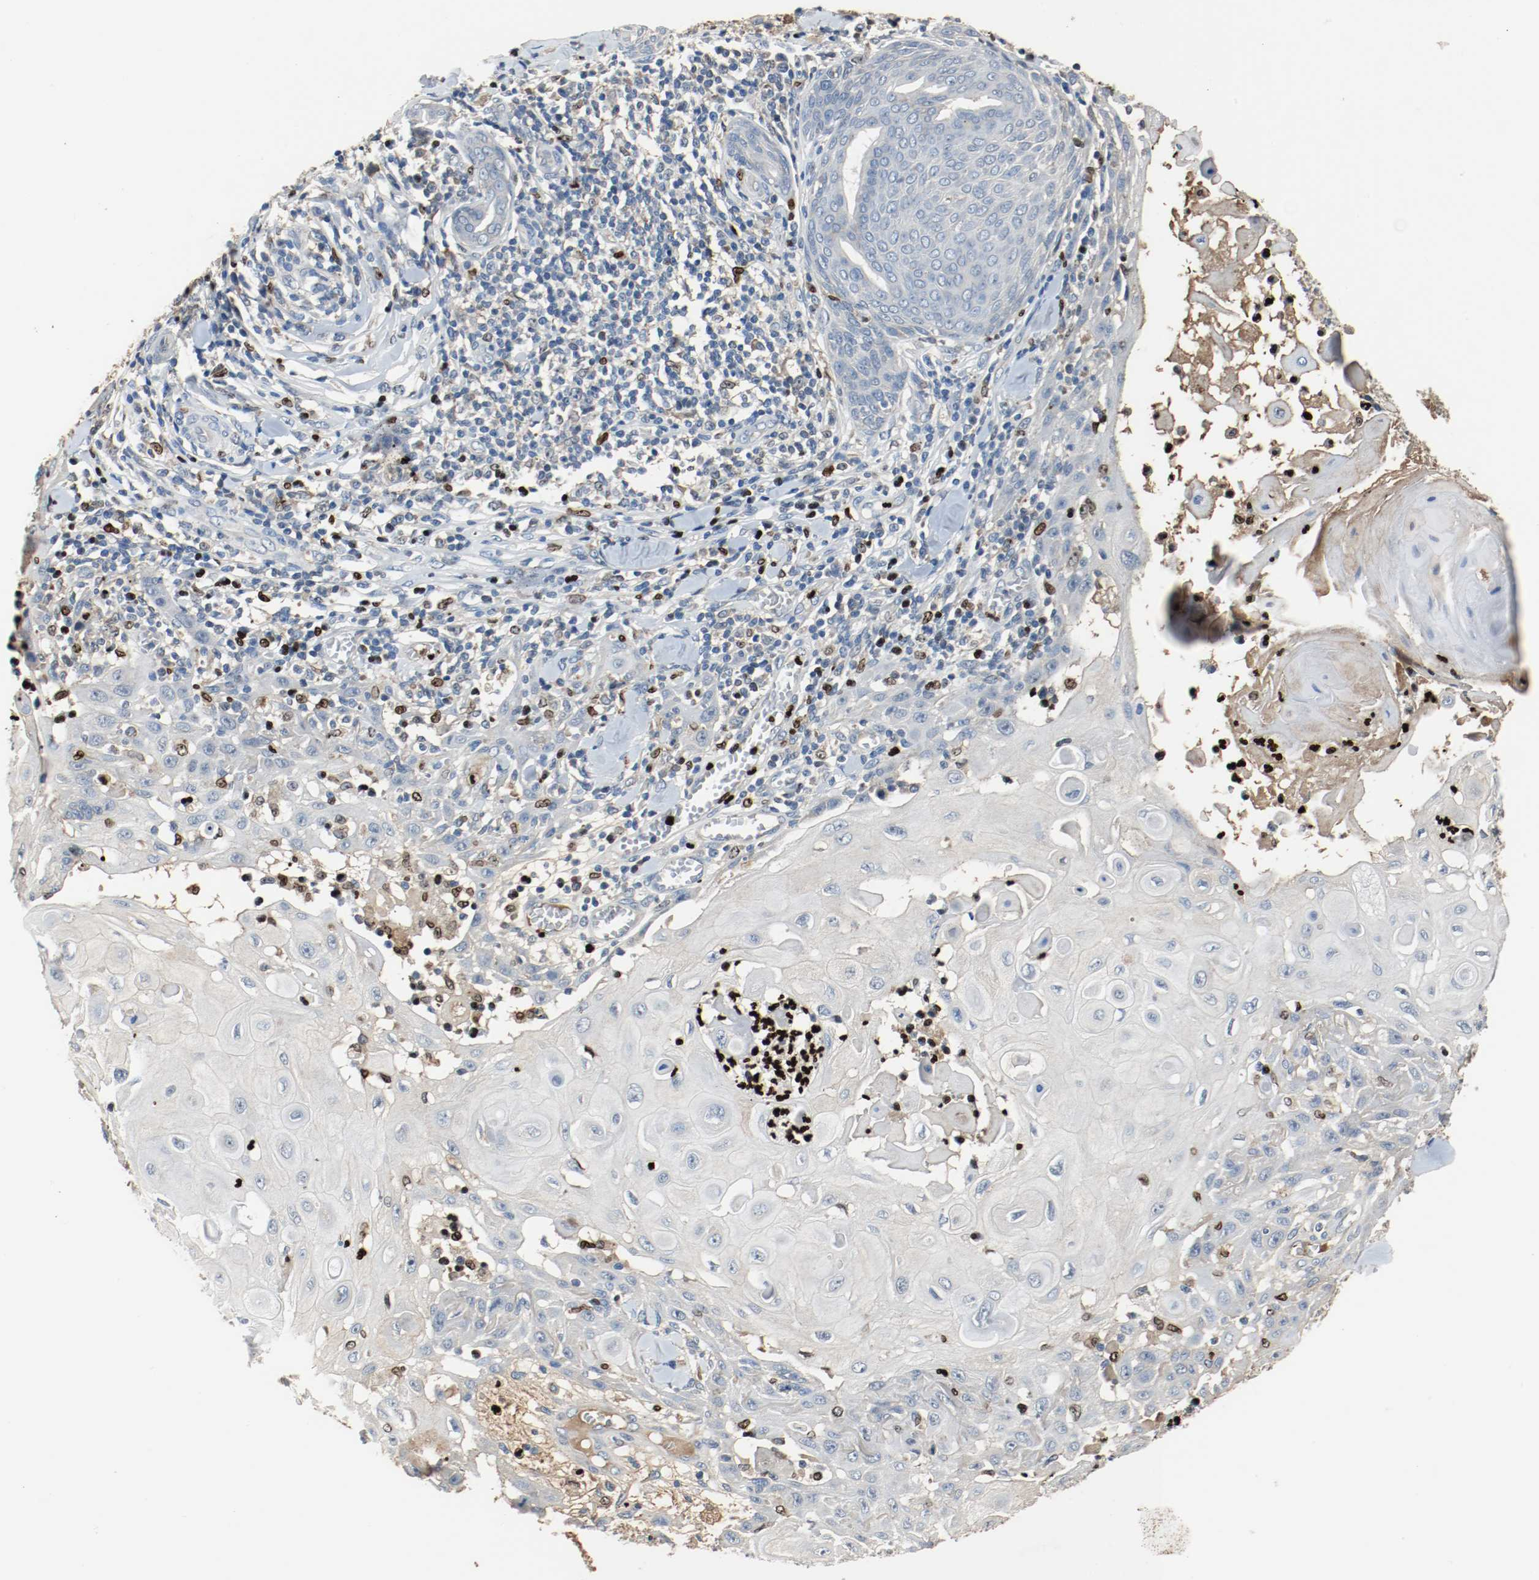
{"staining": {"intensity": "negative", "quantity": "none", "location": "none"}, "tissue": "skin cancer", "cell_type": "Tumor cells", "image_type": "cancer", "snomed": [{"axis": "morphology", "description": "Squamous cell carcinoma, NOS"}, {"axis": "topography", "description": "Skin"}], "caption": "Tumor cells are negative for brown protein staining in skin cancer (squamous cell carcinoma).", "gene": "BLK", "patient": {"sex": "male", "age": 24}}